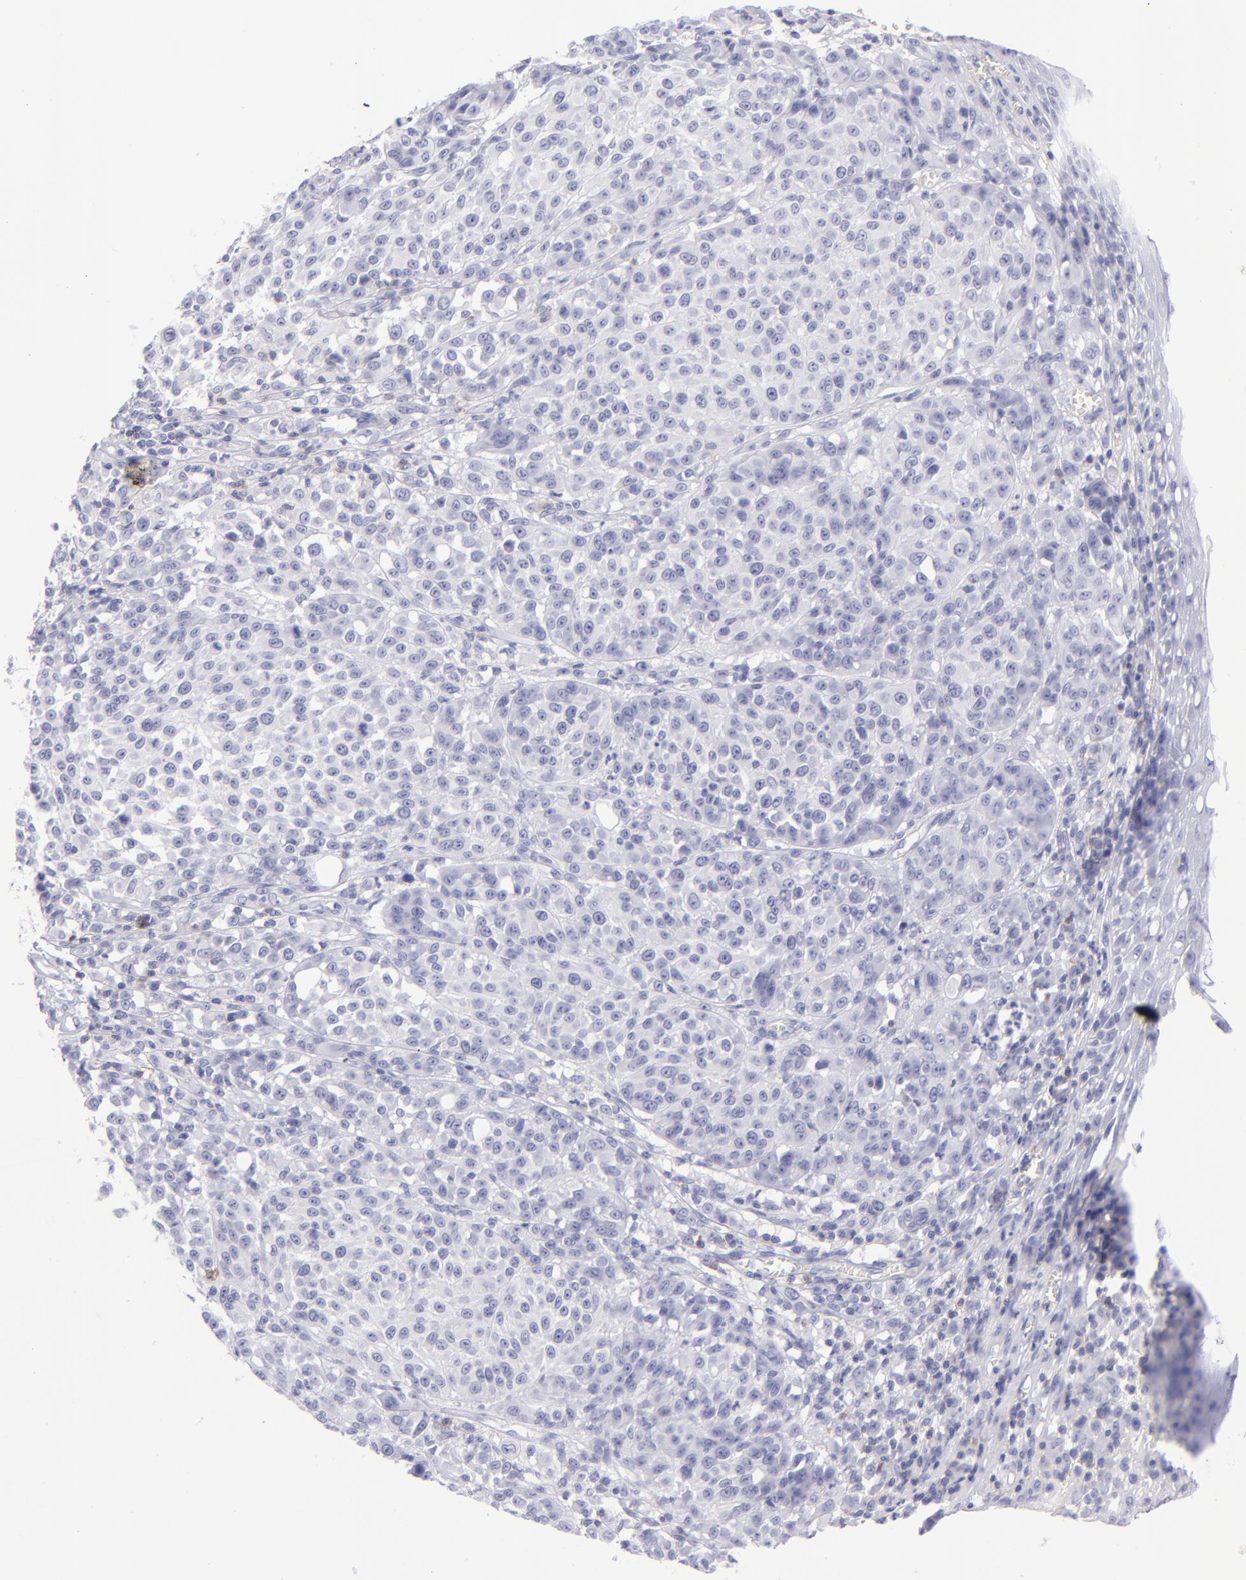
{"staining": {"intensity": "negative", "quantity": "none", "location": "none"}, "tissue": "melanoma", "cell_type": "Tumor cells", "image_type": "cancer", "snomed": [{"axis": "morphology", "description": "Malignant melanoma, NOS"}, {"axis": "topography", "description": "Skin"}], "caption": "DAB immunohistochemical staining of malignant melanoma shows no significant staining in tumor cells. (DAB (3,3'-diaminobenzidine) immunohistochemistry (IHC), high magnification).", "gene": "CD69", "patient": {"sex": "female", "age": 49}}